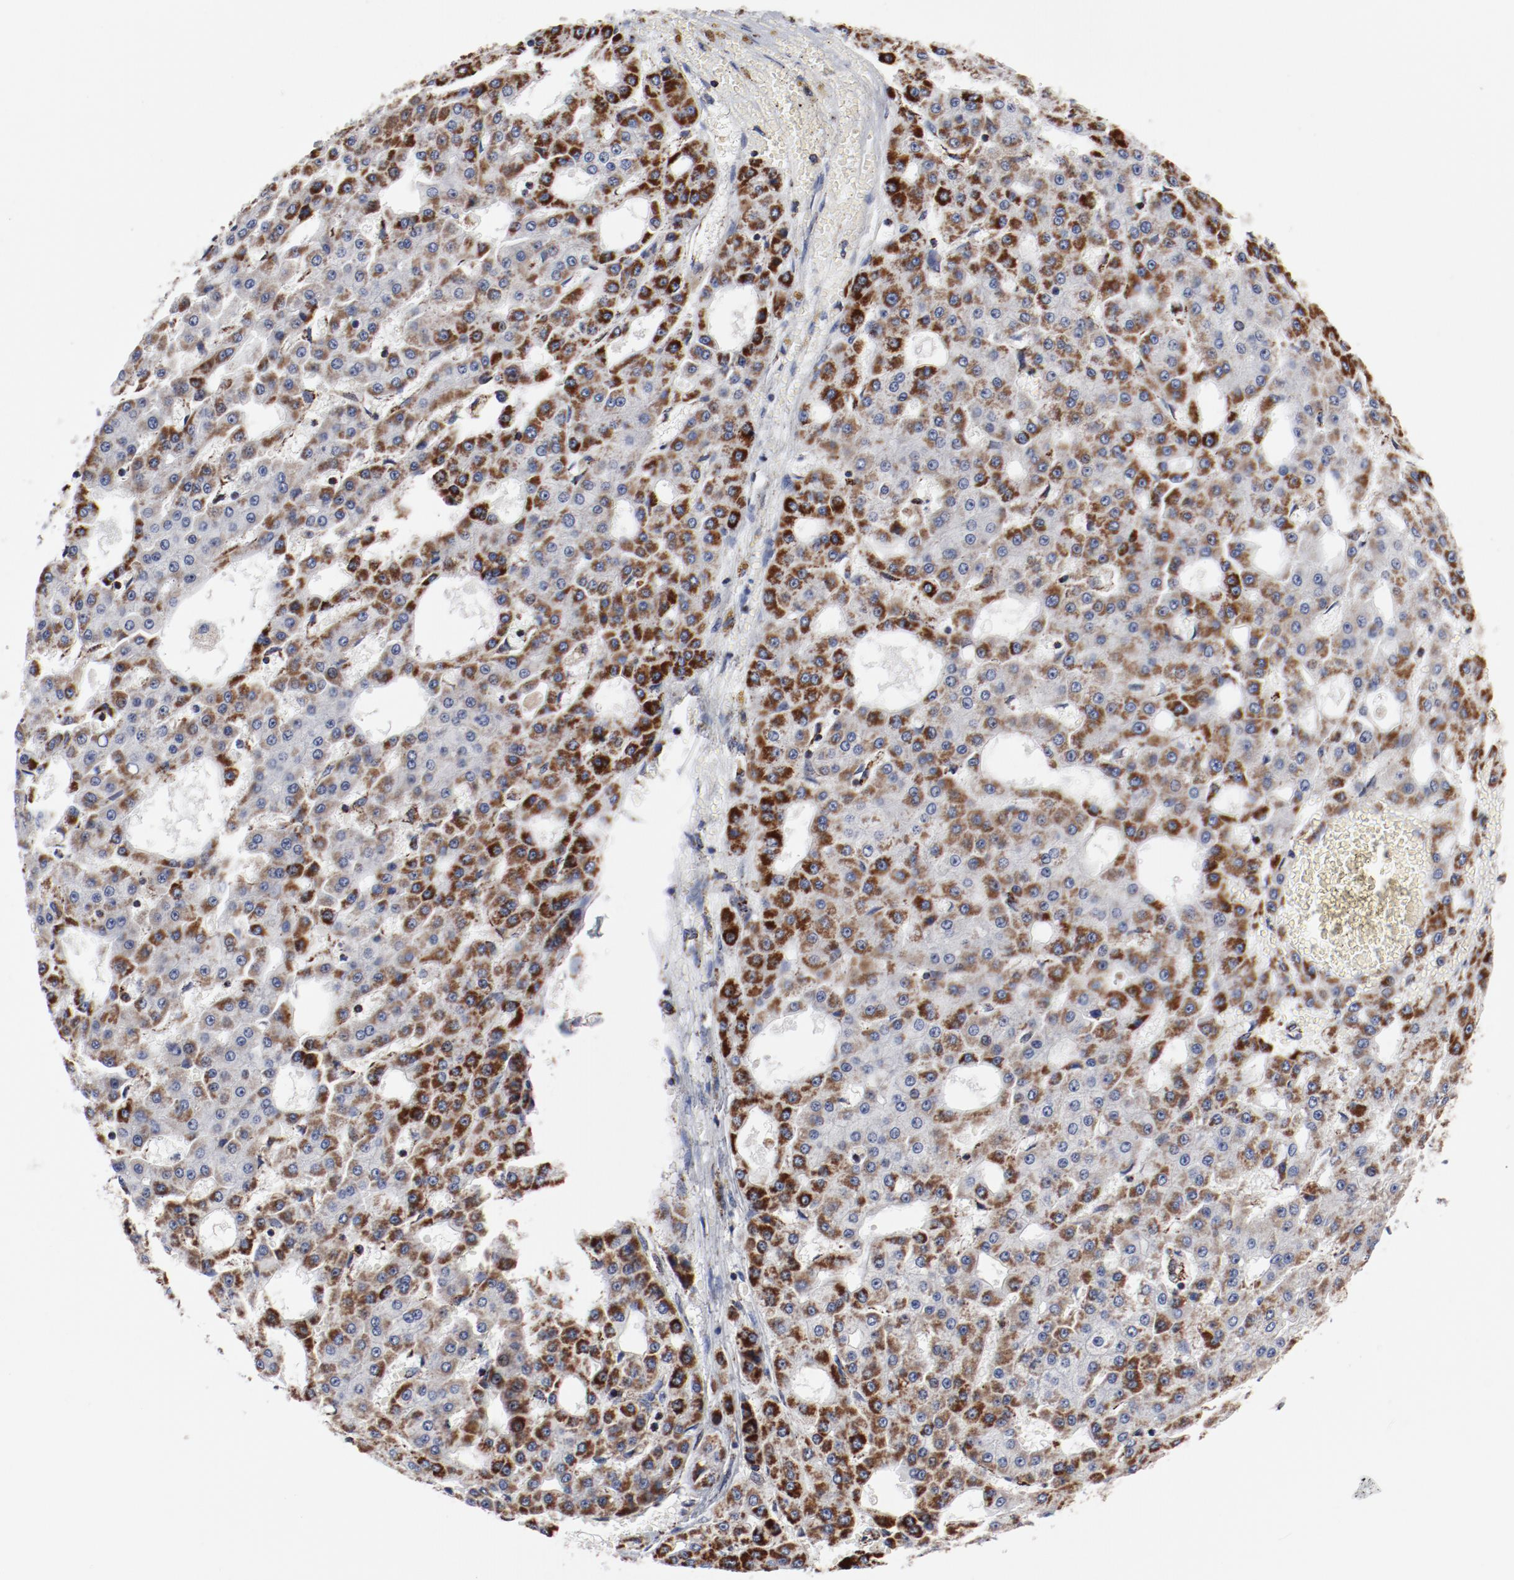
{"staining": {"intensity": "moderate", "quantity": ">75%", "location": "cytoplasmic/membranous"}, "tissue": "liver cancer", "cell_type": "Tumor cells", "image_type": "cancer", "snomed": [{"axis": "morphology", "description": "Carcinoma, Hepatocellular, NOS"}, {"axis": "topography", "description": "Liver"}], "caption": "Liver cancer stained with a protein marker reveals moderate staining in tumor cells.", "gene": "NDUFV2", "patient": {"sex": "male", "age": 47}}